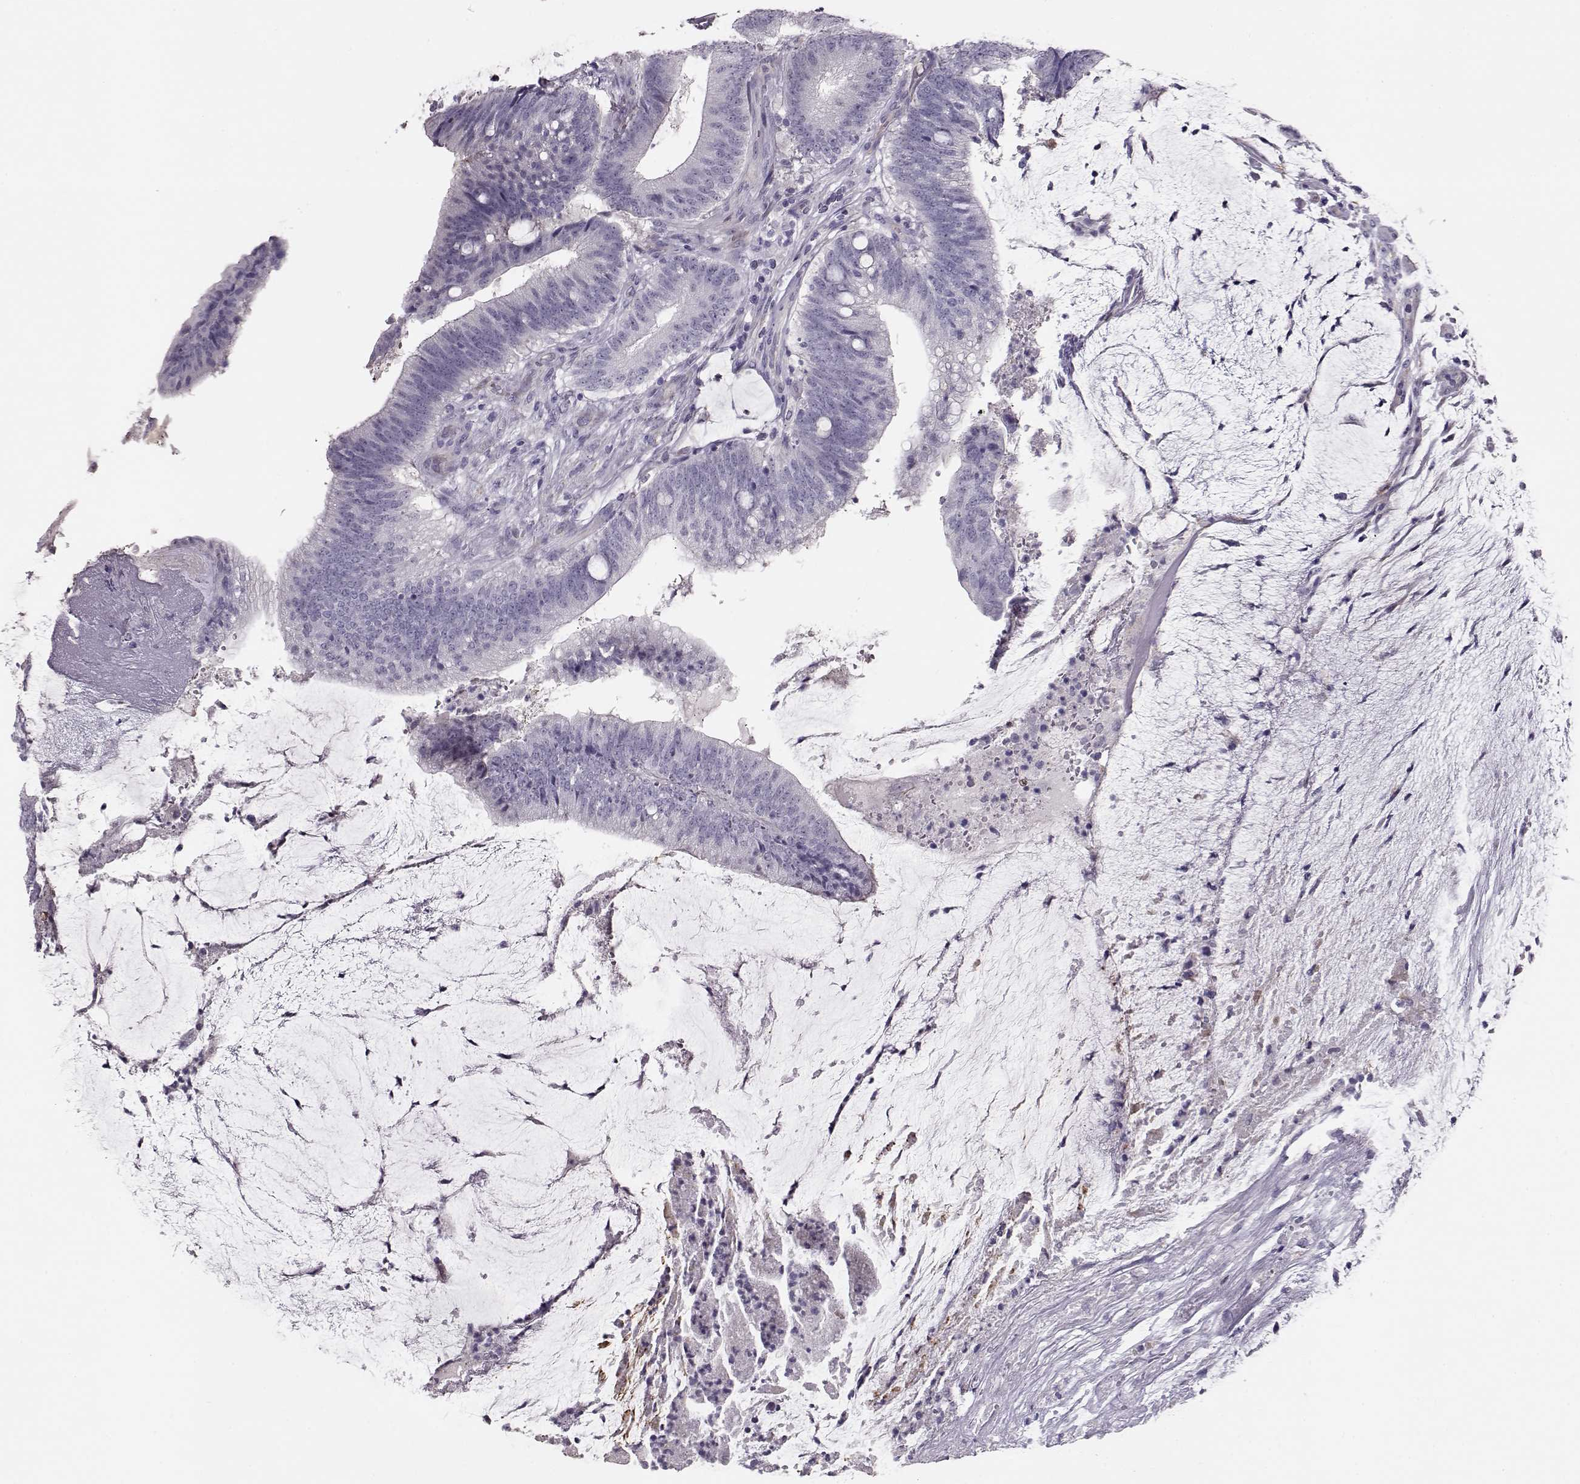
{"staining": {"intensity": "negative", "quantity": "none", "location": "none"}, "tissue": "colorectal cancer", "cell_type": "Tumor cells", "image_type": "cancer", "snomed": [{"axis": "morphology", "description": "Adenocarcinoma, NOS"}, {"axis": "topography", "description": "Colon"}], "caption": "Colorectal cancer was stained to show a protein in brown. There is no significant positivity in tumor cells.", "gene": "RBM44", "patient": {"sex": "female", "age": 43}}